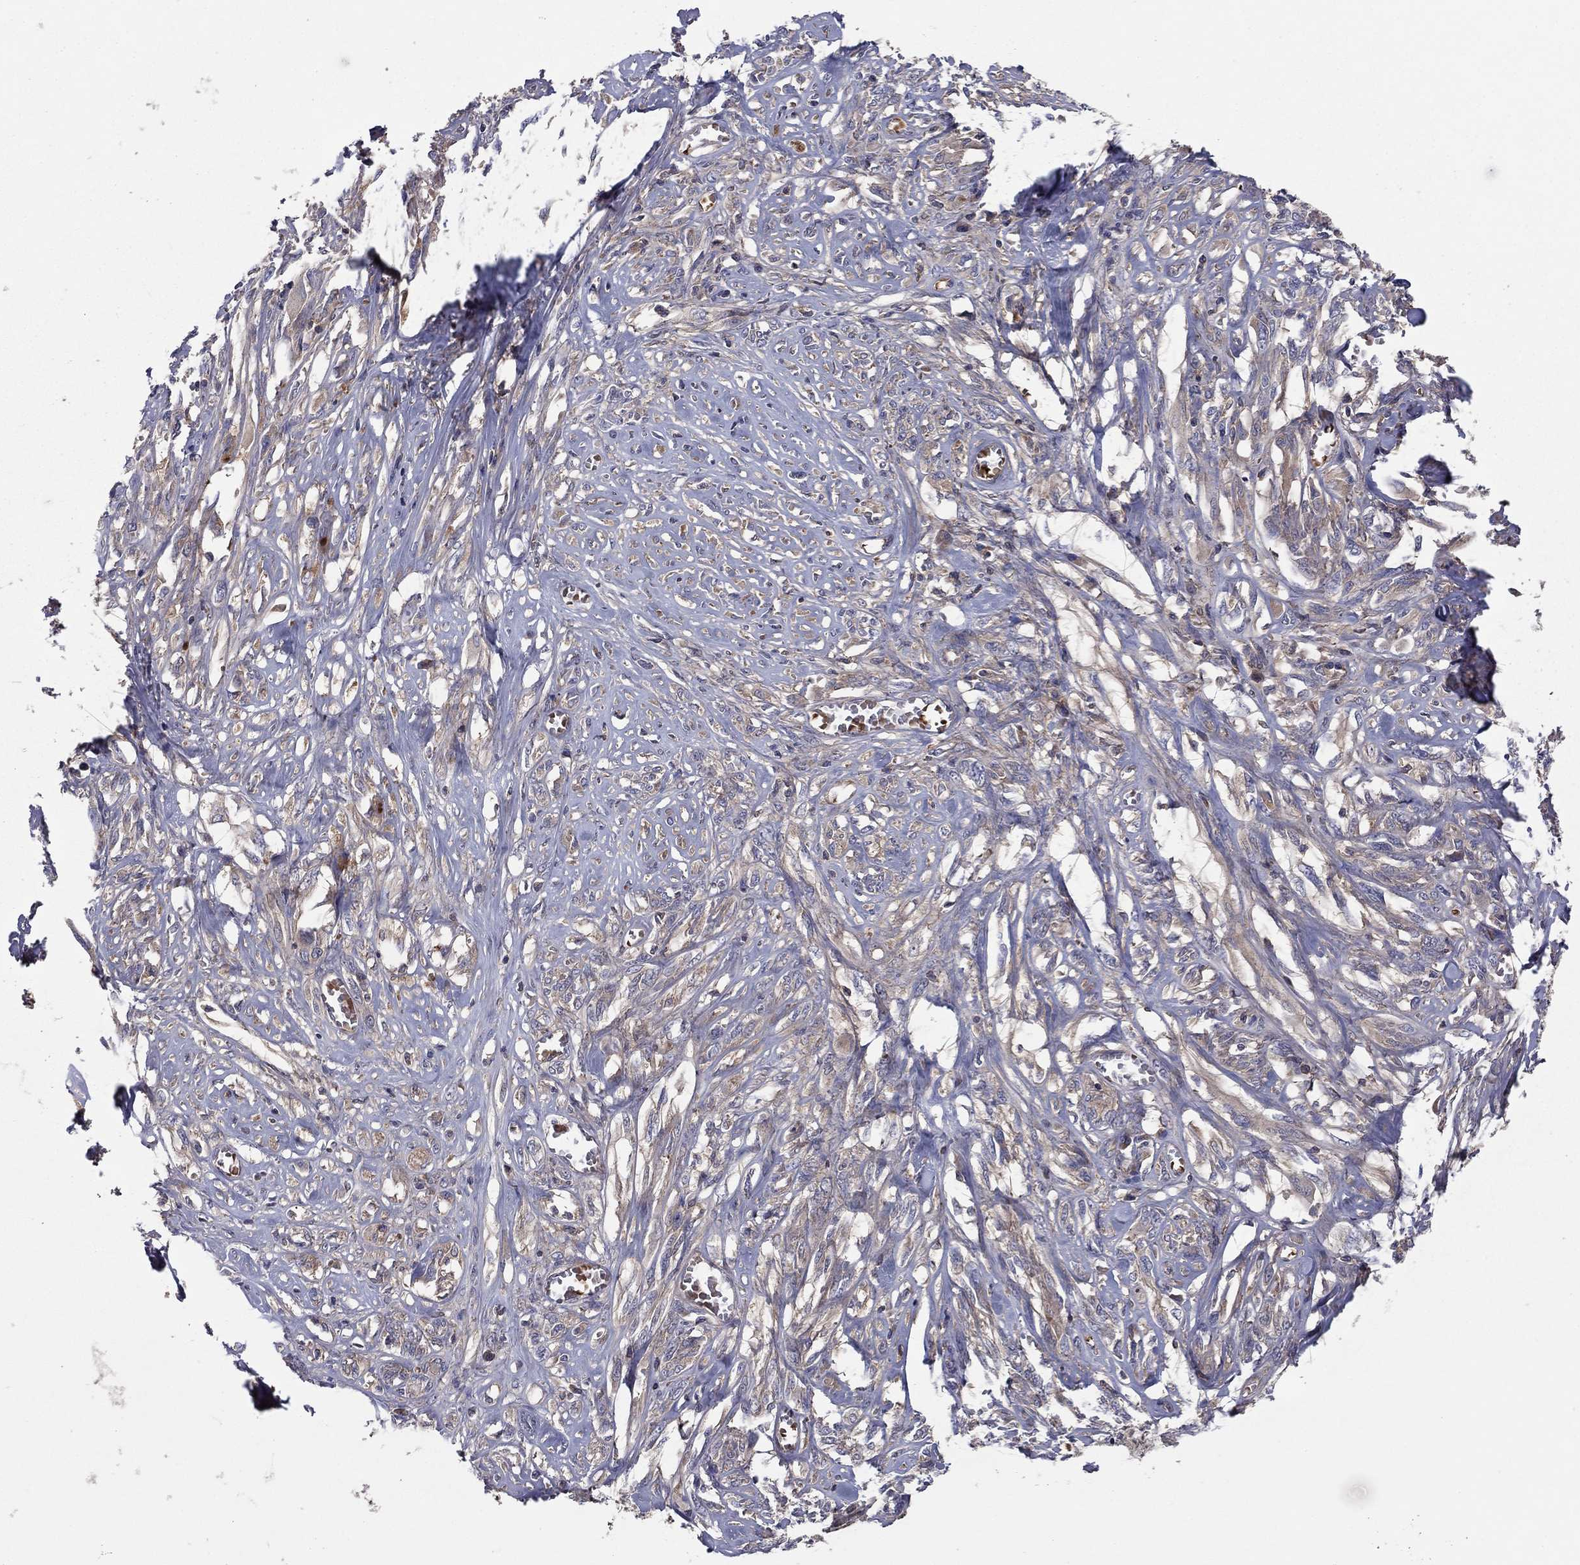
{"staining": {"intensity": "negative", "quantity": "none", "location": "none"}, "tissue": "melanoma", "cell_type": "Tumor cells", "image_type": "cancer", "snomed": [{"axis": "morphology", "description": "Malignant melanoma, NOS"}, {"axis": "topography", "description": "Skin"}], "caption": "Melanoma was stained to show a protein in brown. There is no significant positivity in tumor cells.", "gene": "RNF123", "patient": {"sex": "female", "age": 91}}